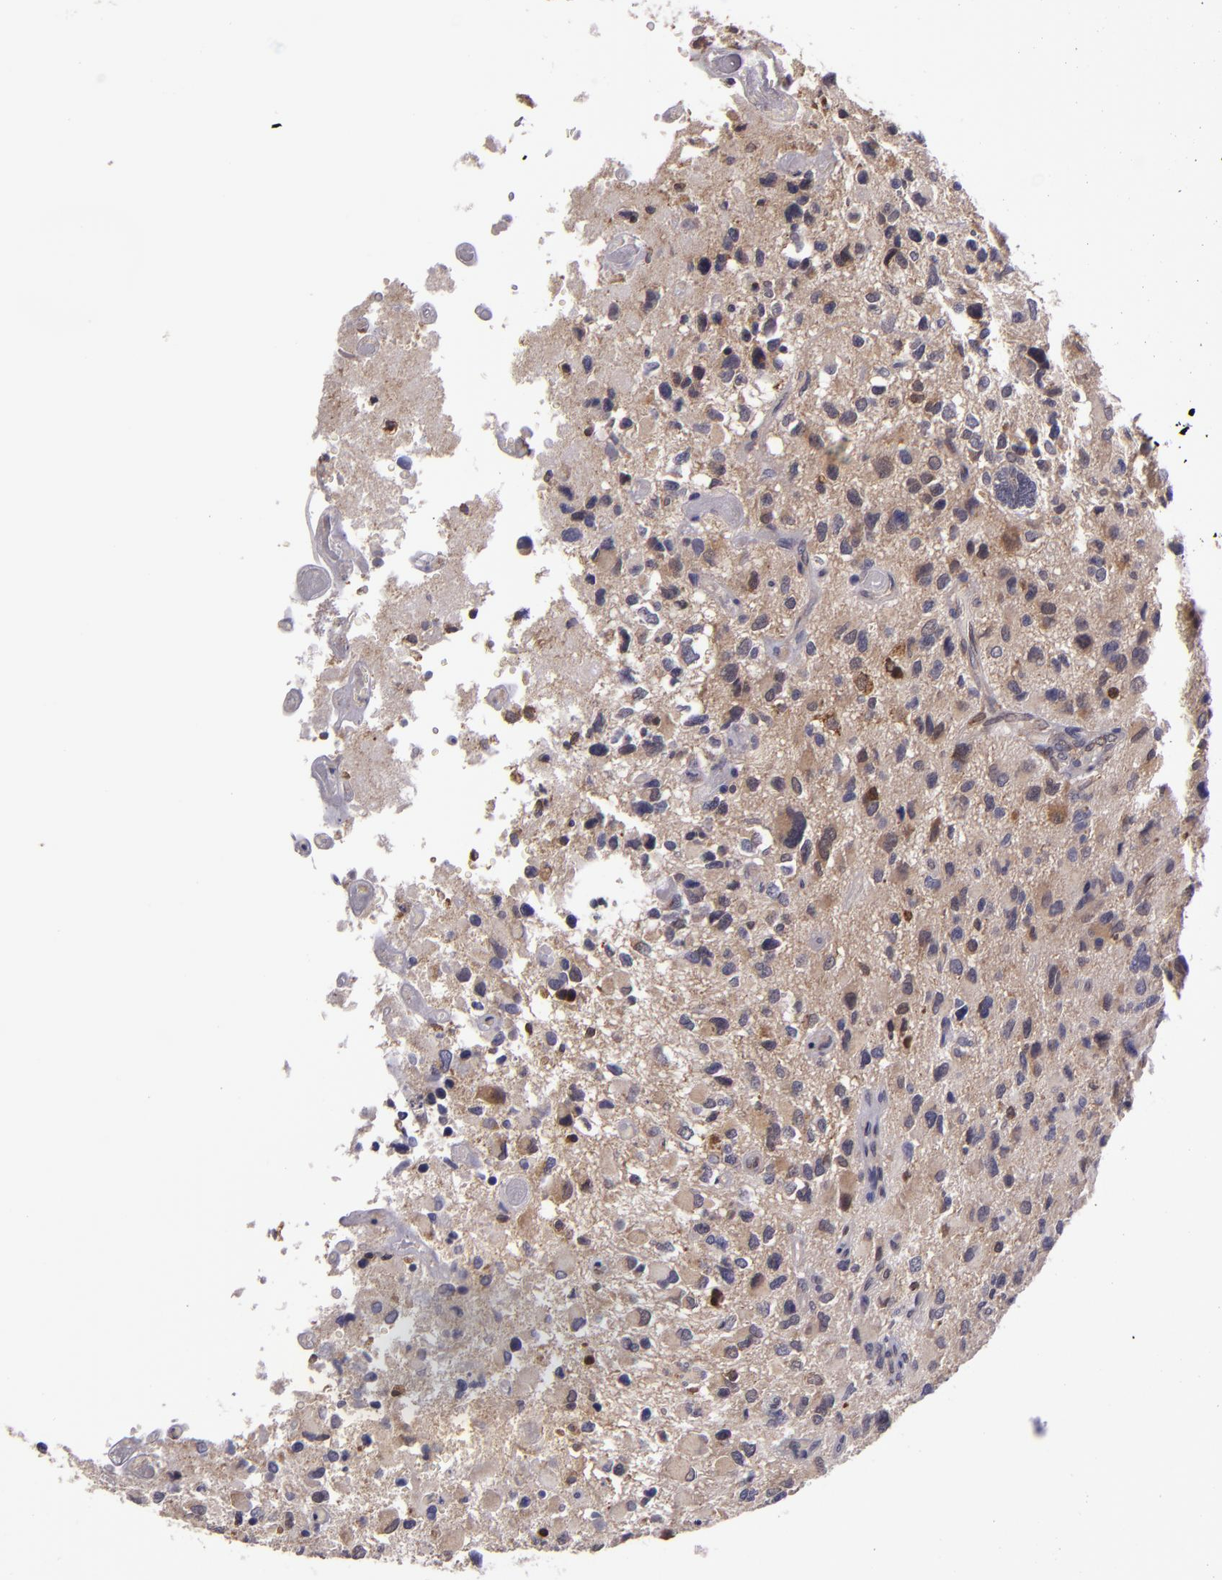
{"staining": {"intensity": "weak", "quantity": "<25%", "location": "cytoplasmic/membranous"}, "tissue": "glioma", "cell_type": "Tumor cells", "image_type": "cancer", "snomed": [{"axis": "morphology", "description": "Glioma, malignant, High grade"}, {"axis": "topography", "description": "Brain"}], "caption": "Immunohistochemistry (IHC) image of neoplastic tissue: glioma stained with DAB exhibits no significant protein positivity in tumor cells. (Stains: DAB IHC with hematoxylin counter stain, Microscopy: brightfield microscopy at high magnification).", "gene": "FHIT", "patient": {"sex": "male", "age": 69}}